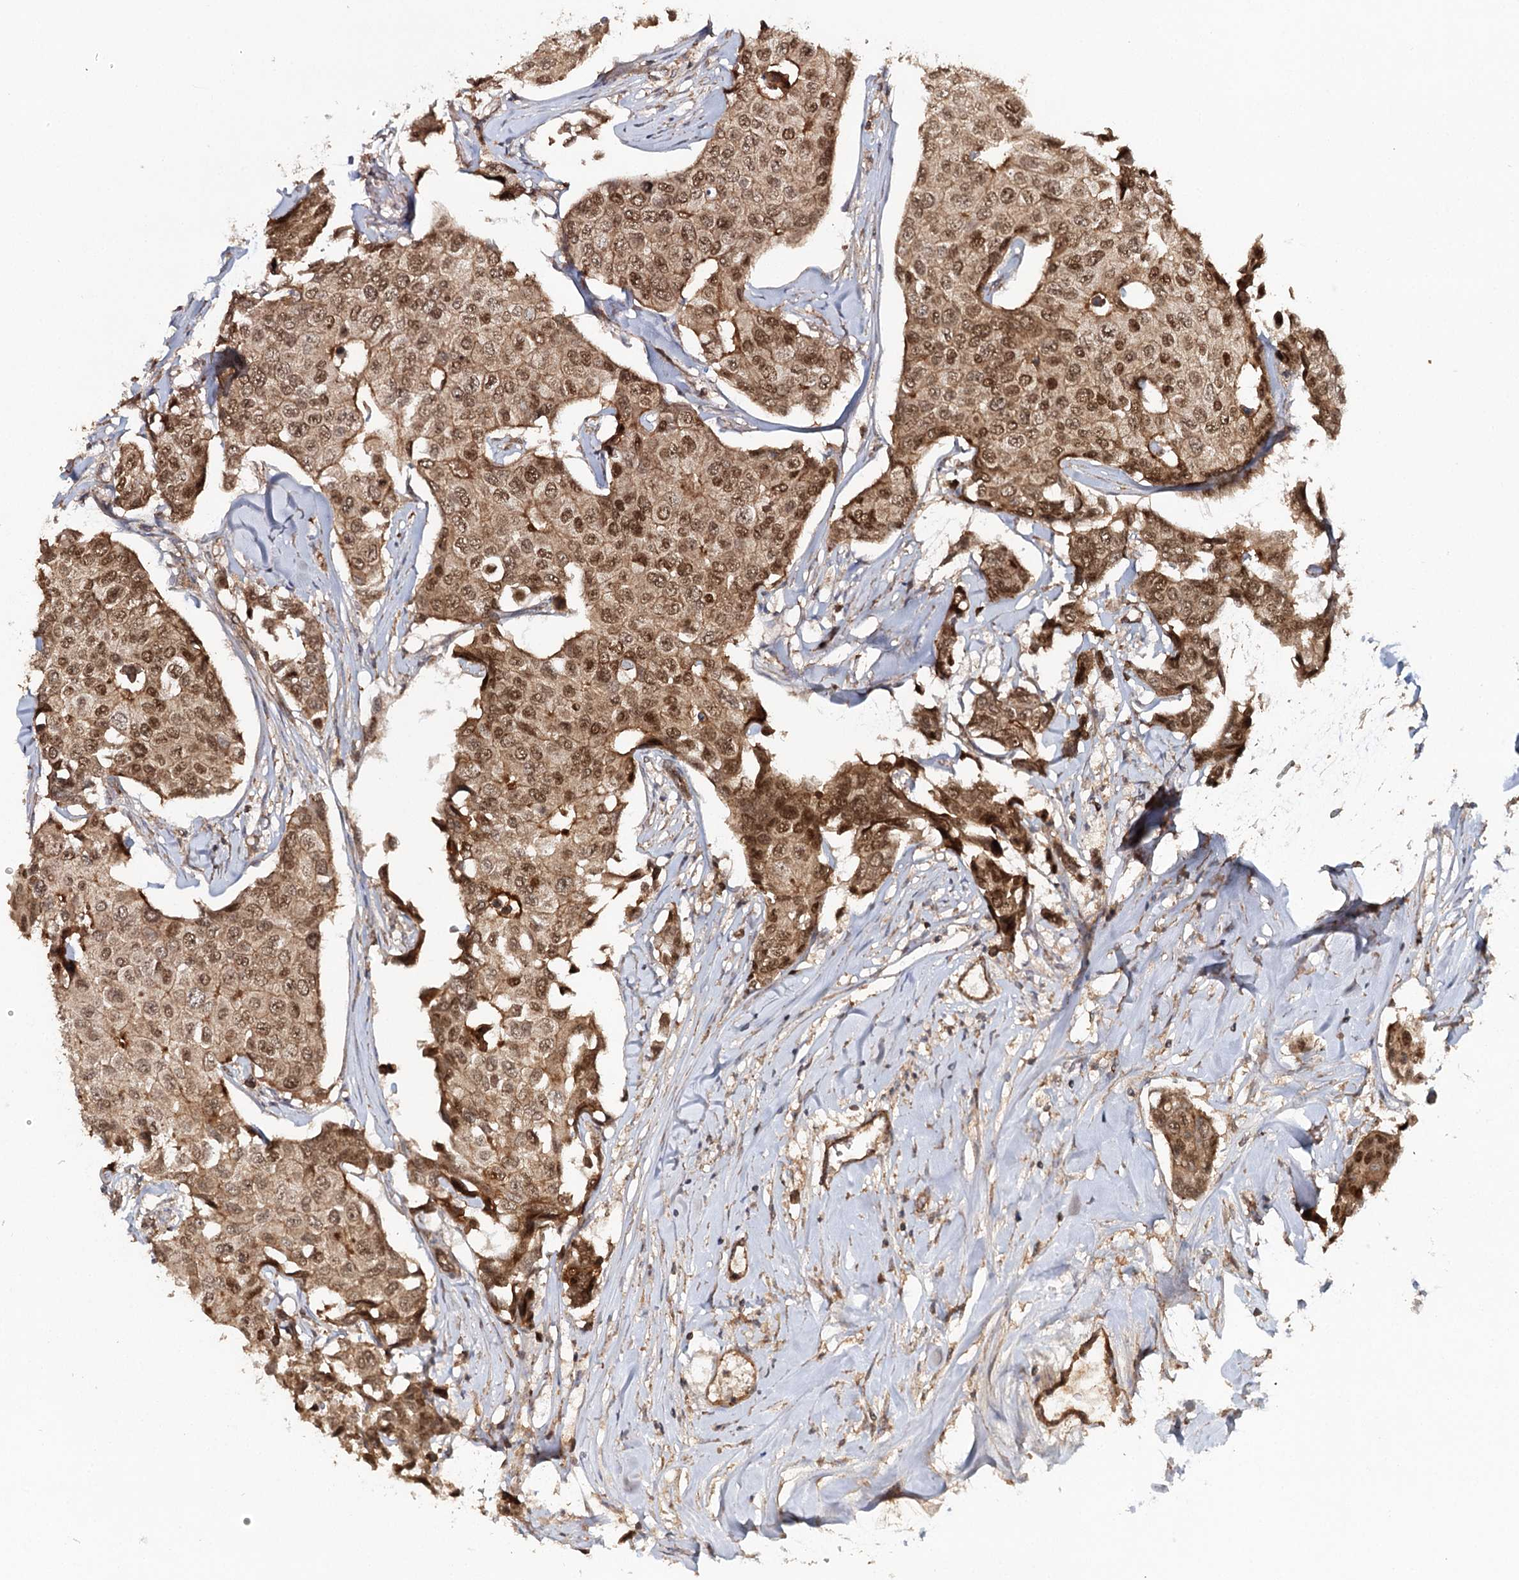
{"staining": {"intensity": "moderate", "quantity": ">75%", "location": "cytoplasmic/membranous,nuclear"}, "tissue": "breast cancer", "cell_type": "Tumor cells", "image_type": "cancer", "snomed": [{"axis": "morphology", "description": "Duct carcinoma"}, {"axis": "topography", "description": "Breast"}], "caption": "Human breast cancer stained for a protein (brown) demonstrates moderate cytoplasmic/membranous and nuclear positive staining in approximately >75% of tumor cells.", "gene": "BCR", "patient": {"sex": "female", "age": 80}}